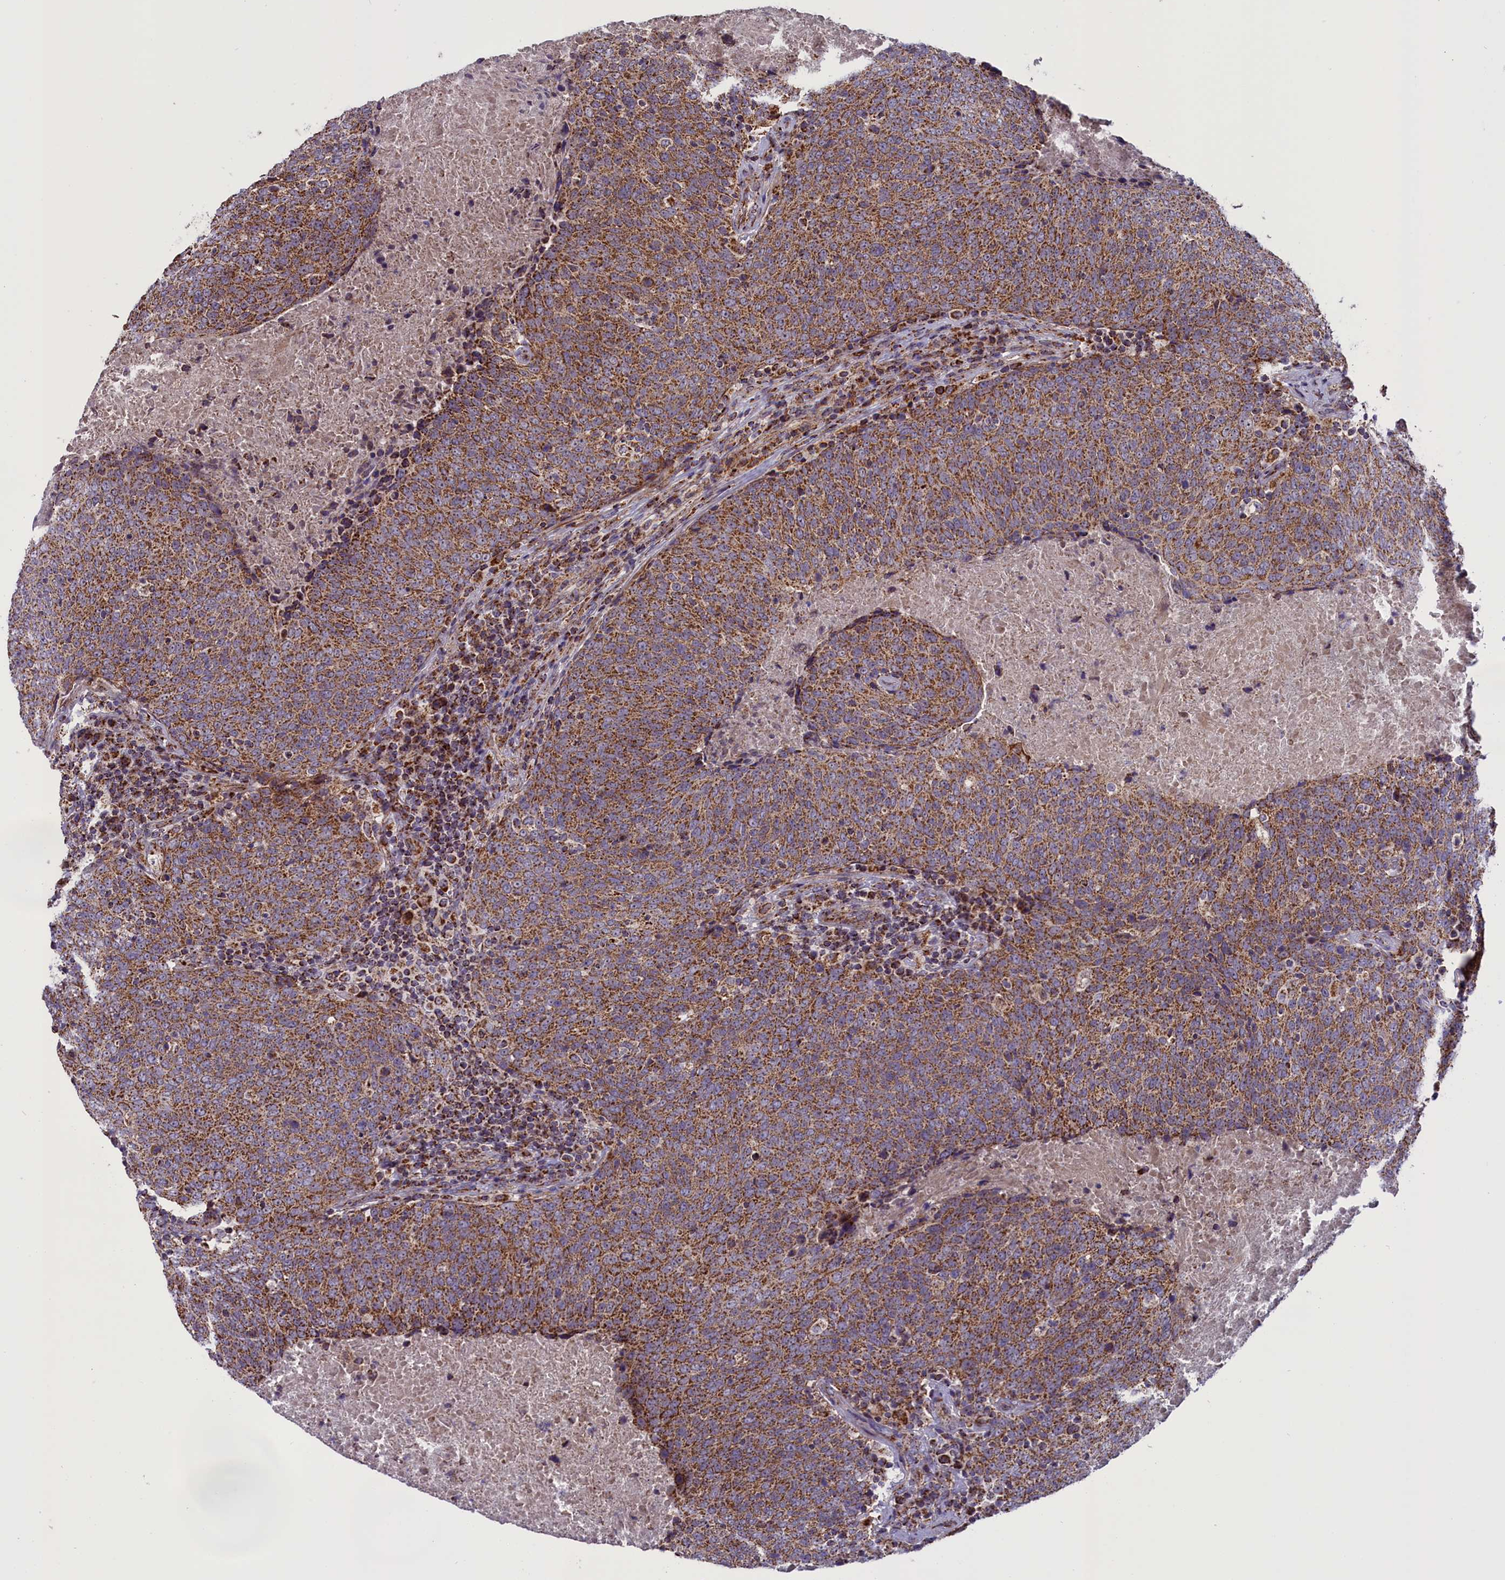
{"staining": {"intensity": "moderate", "quantity": ">75%", "location": "cytoplasmic/membranous"}, "tissue": "head and neck cancer", "cell_type": "Tumor cells", "image_type": "cancer", "snomed": [{"axis": "morphology", "description": "Squamous cell carcinoma, NOS"}, {"axis": "morphology", "description": "Squamous cell carcinoma, metastatic, NOS"}, {"axis": "topography", "description": "Lymph node"}, {"axis": "topography", "description": "Head-Neck"}], "caption": "The immunohistochemical stain shows moderate cytoplasmic/membranous expression in tumor cells of head and neck cancer tissue. (brown staining indicates protein expression, while blue staining denotes nuclei).", "gene": "GLRX5", "patient": {"sex": "male", "age": 62}}